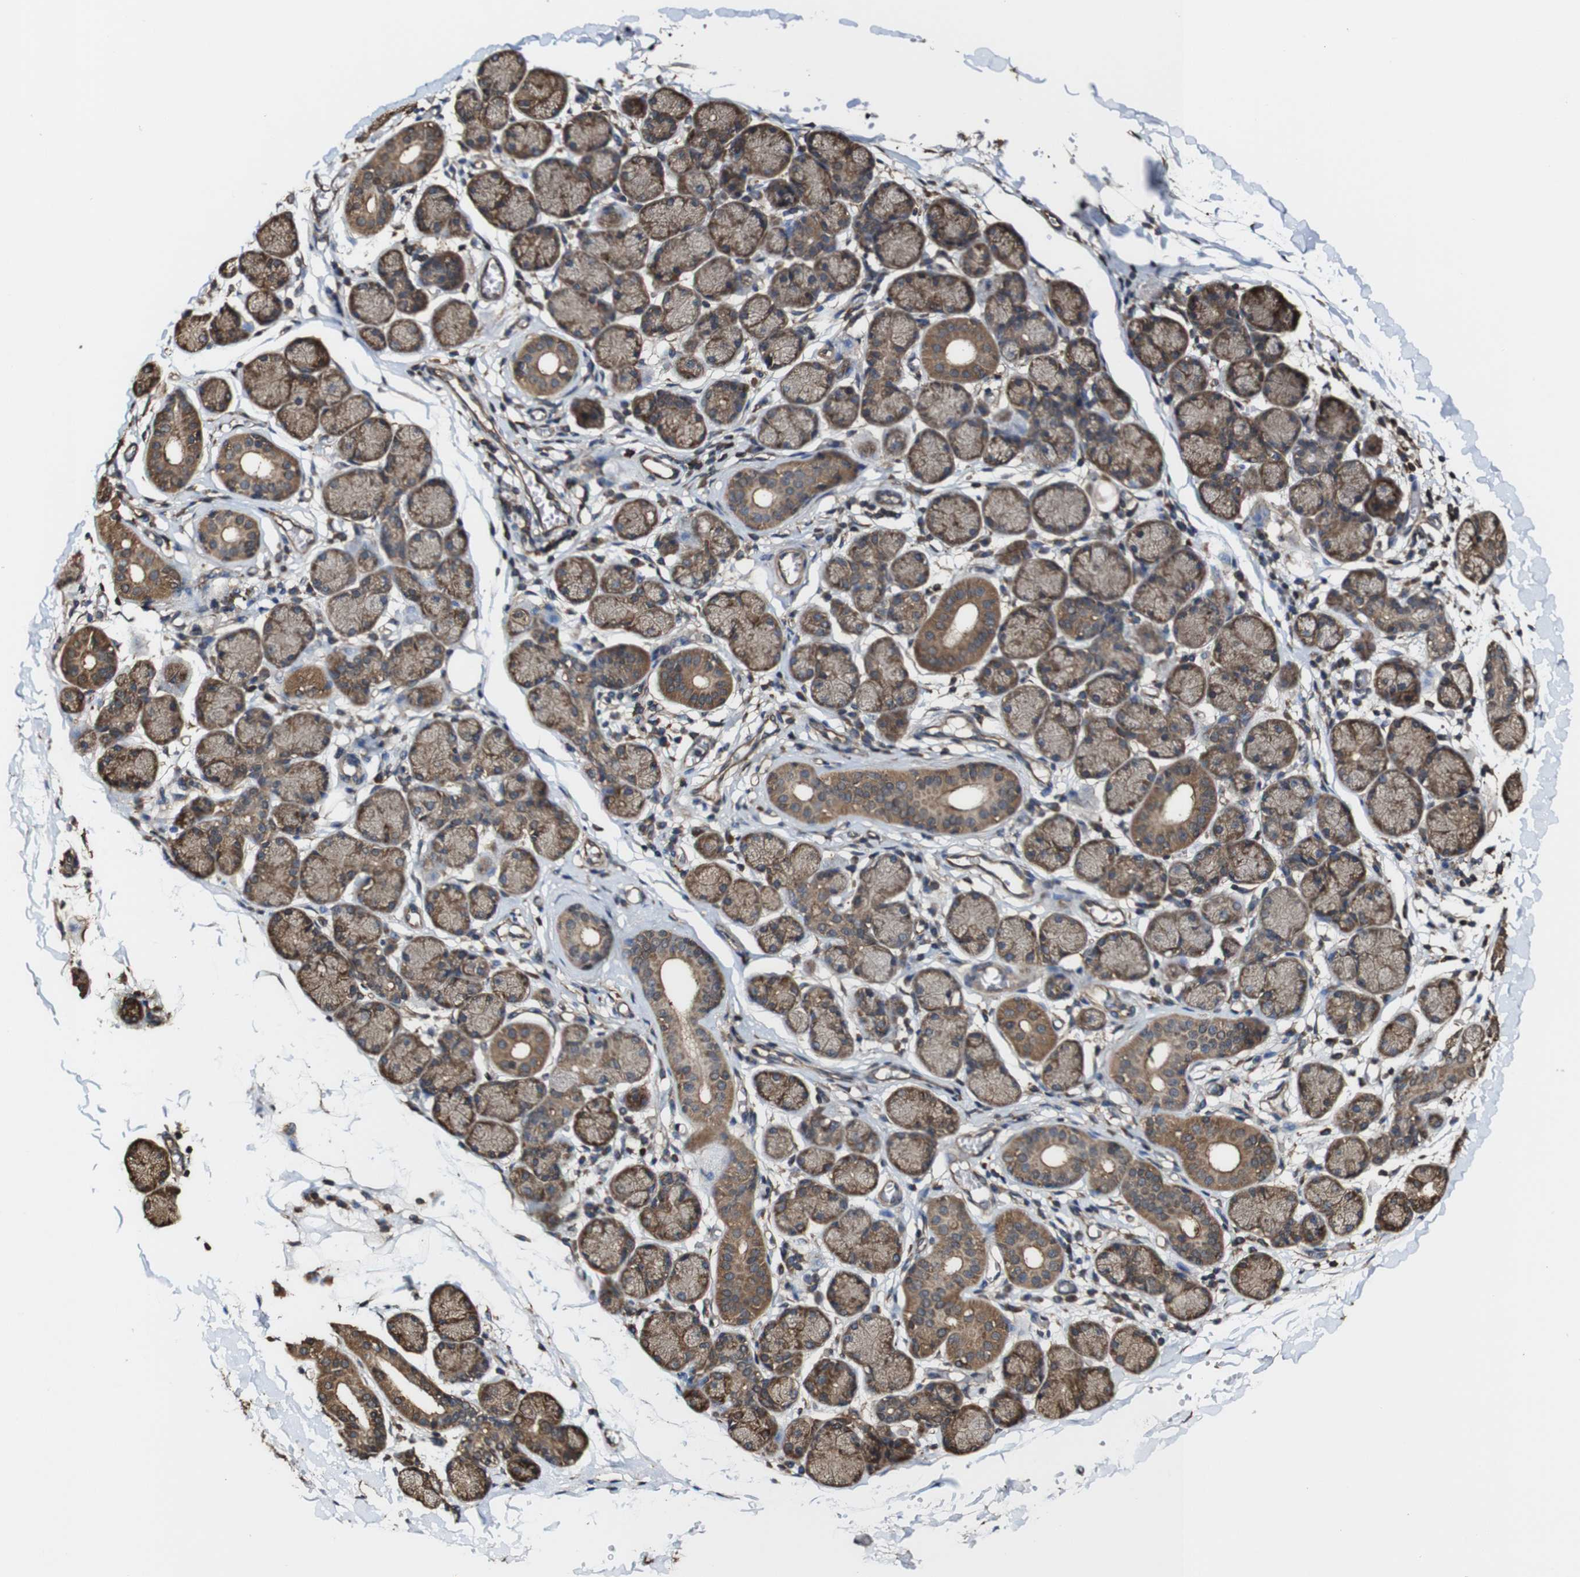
{"staining": {"intensity": "moderate", "quantity": ">75%", "location": "cytoplasmic/membranous,nuclear"}, "tissue": "salivary gland", "cell_type": "Glandular cells", "image_type": "normal", "snomed": [{"axis": "morphology", "description": "Normal tissue, NOS"}, {"axis": "topography", "description": "Salivary gland"}], "caption": "Immunohistochemical staining of unremarkable salivary gland demonstrates >75% levels of moderate cytoplasmic/membranous,nuclear protein expression in about >75% of glandular cells. (Brightfield microscopy of DAB IHC at high magnification).", "gene": "PTPRR", "patient": {"sex": "female", "age": 24}}